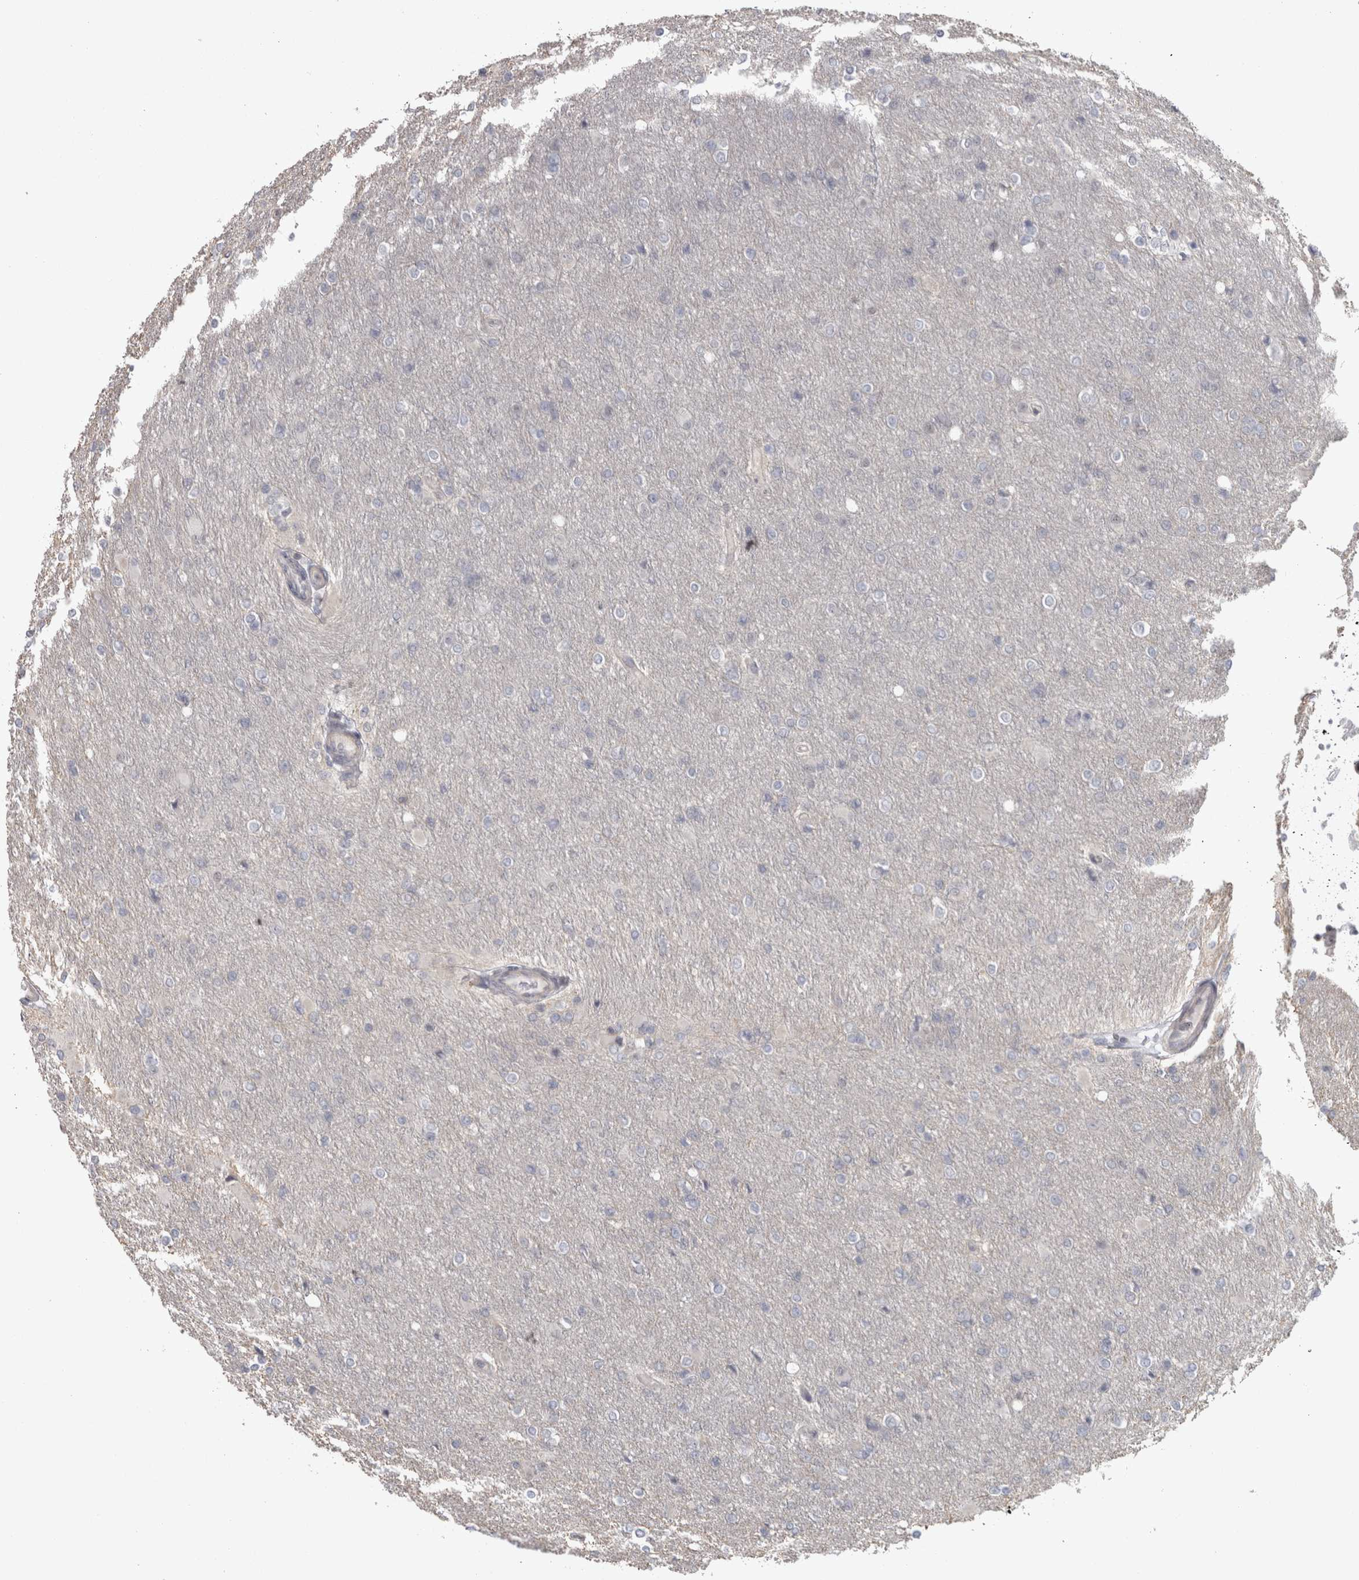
{"staining": {"intensity": "negative", "quantity": "none", "location": "none"}, "tissue": "glioma", "cell_type": "Tumor cells", "image_type": "cancer", "snomed": [{"axis": "morphology", "description": "Glioma, malignant, High grade"}, {"axis": "topography", "description": "Cerebral cortex"}], "caption": "The micrograph exhibits no staining of tumor cells in malignant glioma (high-grade).", "gene": "PPP1R12B", "patient": {"sex": "female", "age": 36}}